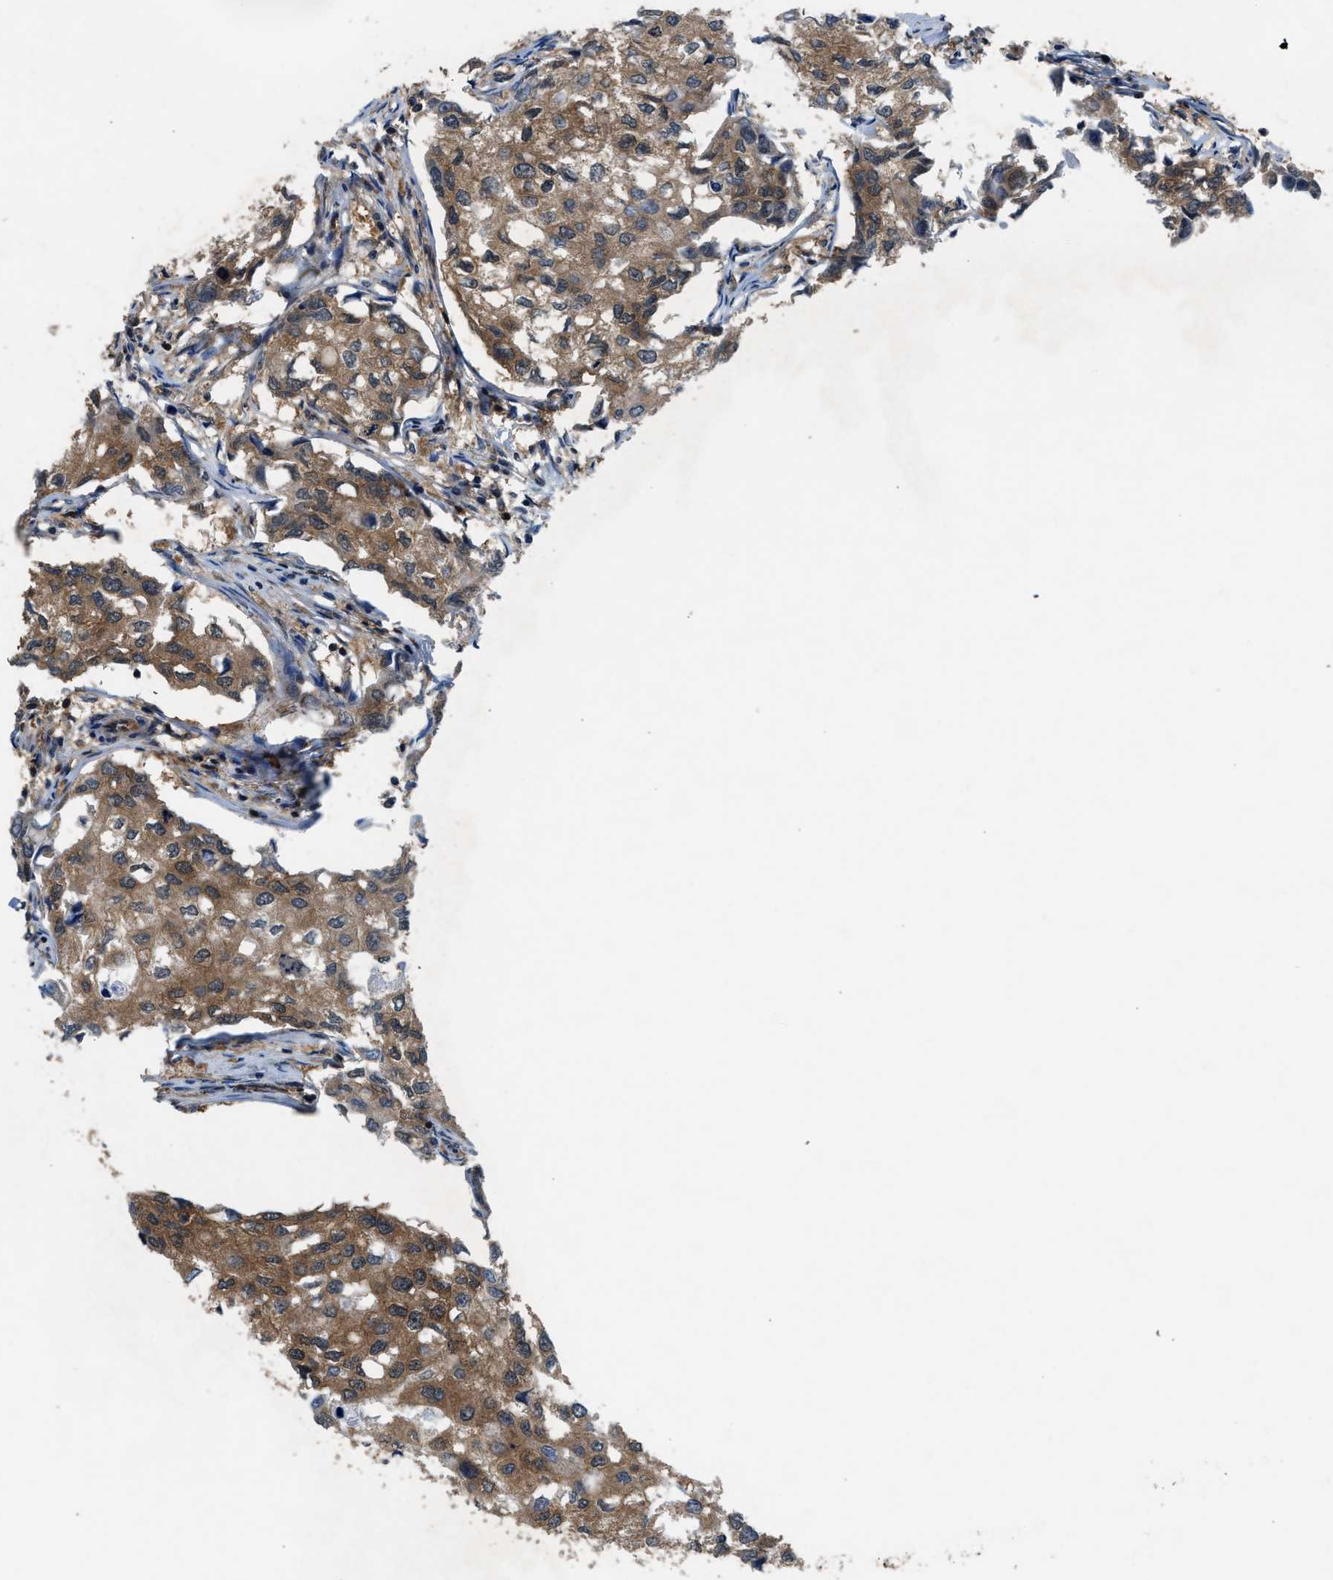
{"staining": {"intensity": "moderate", "quantity": ">75%", "location": "cytoplasmic/membranous"}, "tissue": "breast cancer", "cell_type": "Tumor cells", "image_type": "cancer", "snomed": [{"axis": "morphology", "description": "Duct carcinoma"}, {"axis": "topography", "description": "Breast"}], "caption": "Approximately >75% of tumor cells in breast cancer exhibit moderate cytoplasmic/membranous protein staining as visualized by brown immunohistochemical staining.", "gene": "OXSR1", "patient": {"sex": "female", "age": 27}}